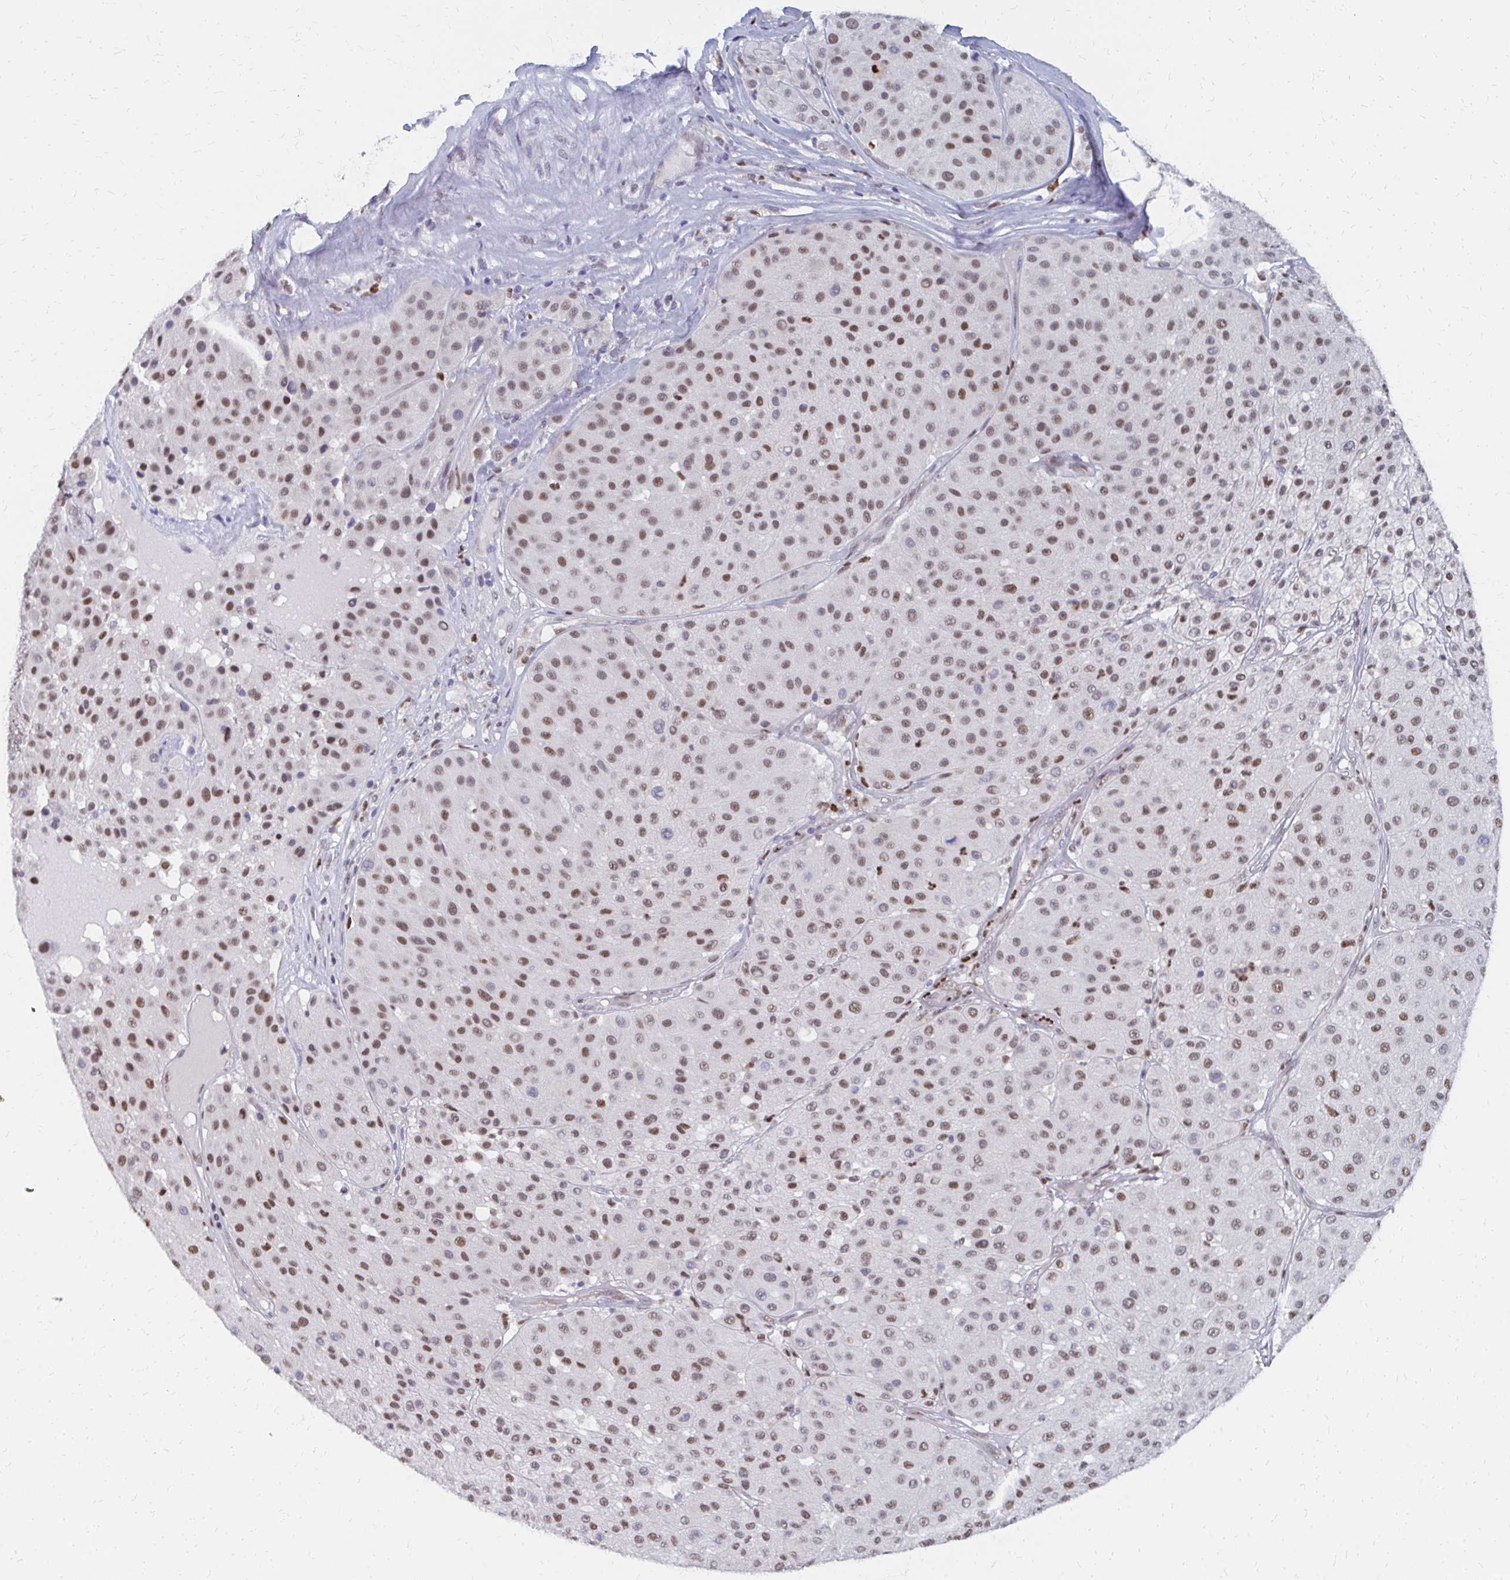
{"staining": {"intensity": "moderate", "quantity": ">75%", "location": "nuclear"}, "tissue": "melanoma", "cell_type": "Tumor cells", "image_type": "cancer", "snomed": [{"axis": "morphology", "description": "Malignant melanoma, Metastatic site"}, {"axis": "topography", "description": "Smooth muscle"}], "caption": "Moderate nuclear protein staining is identified in approximately >75% of tumor cells in melanoma.", "gene": "PLK3", "patient": {"sex": "male", "age": 41}}